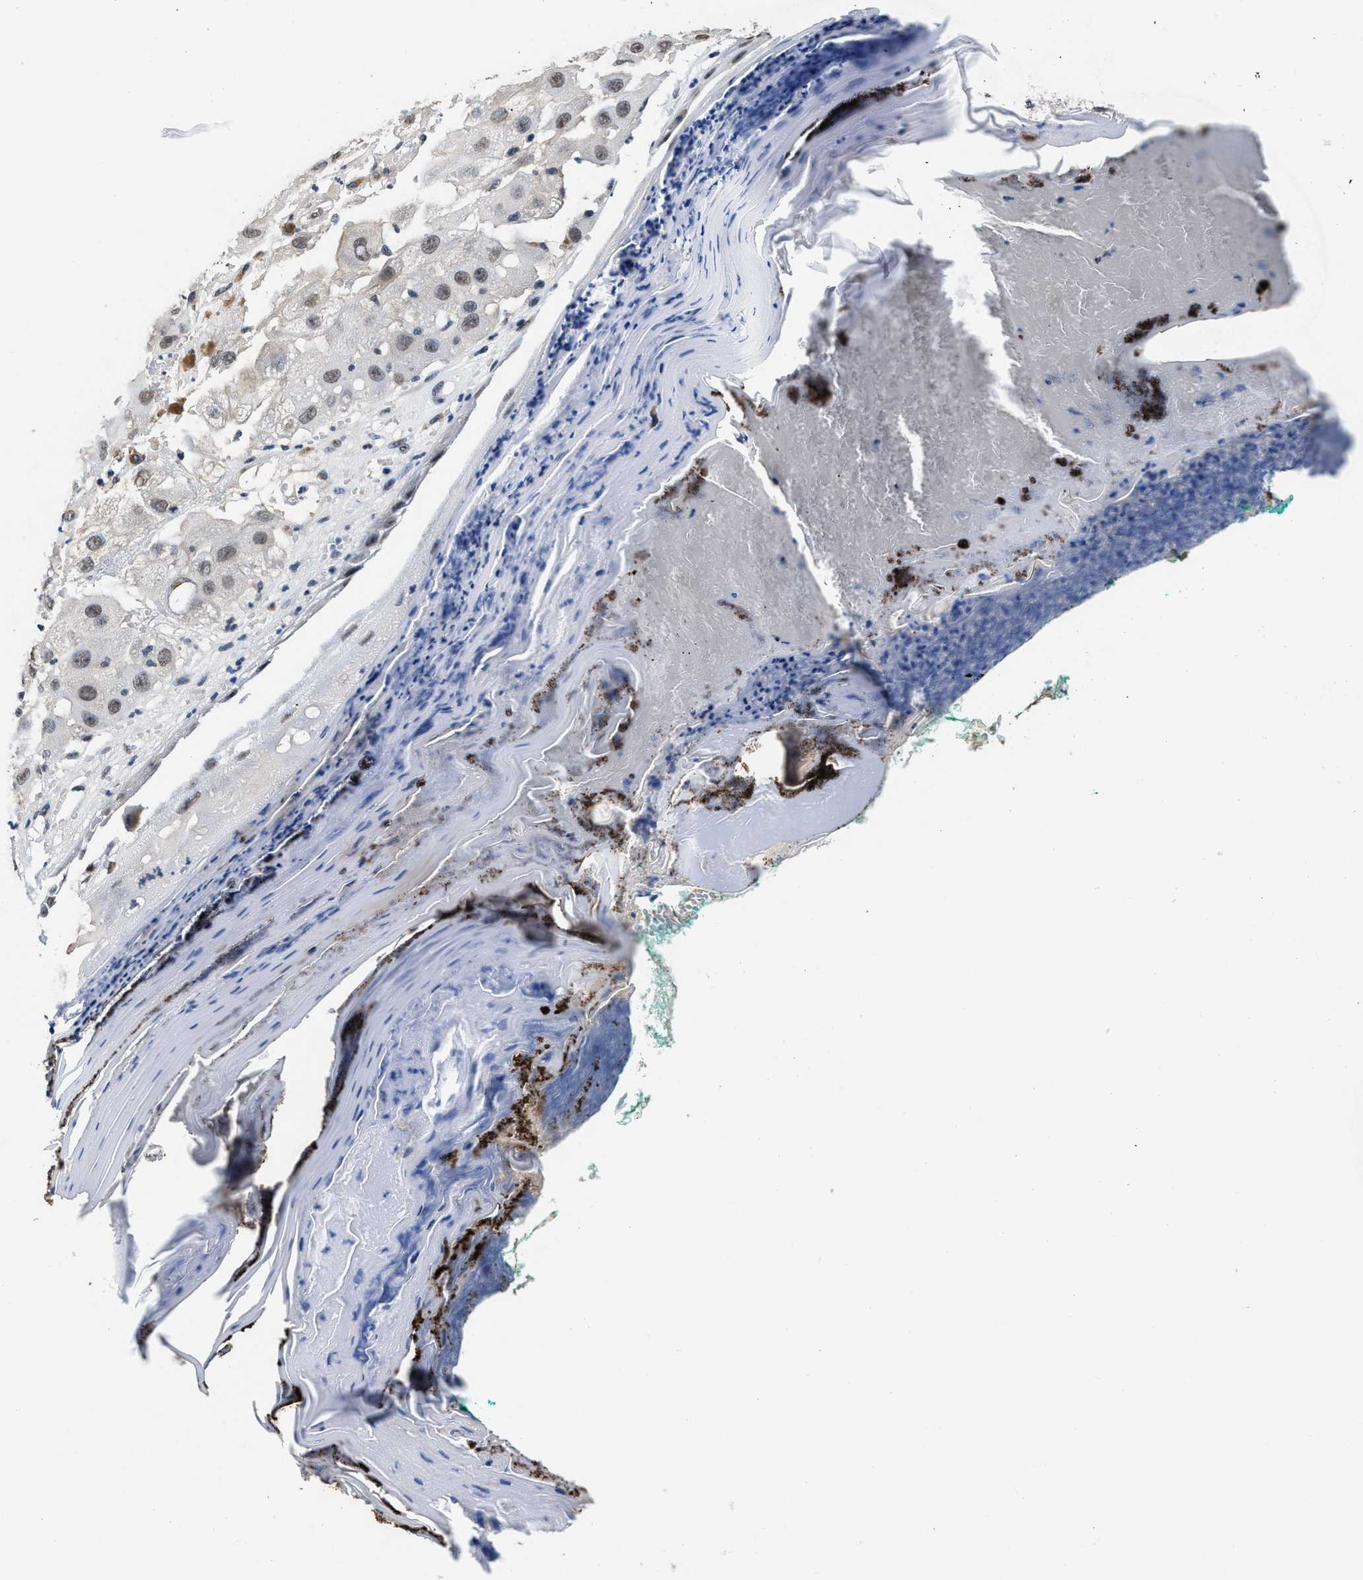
{"staining": {"intensity": "weak", "quantity": "25%-75%", "location": "nuclear"}, "tissue": "melanoma", "cell_type": "Tumor cells", "image_type": "cancer", "snomed": [{"axis": "morphology", "description": "Malignant melanoma, NOS"}, {"axis": "topography", "description": "Skin"}], "caption": "Malignant melanoma was stained to show a protein in brown. There is low levels of weak nuclear staining in about 25%-75% of tumor cells.", "gene": "SUPT16H", "patient": {"sex": "female", "age": 81}}